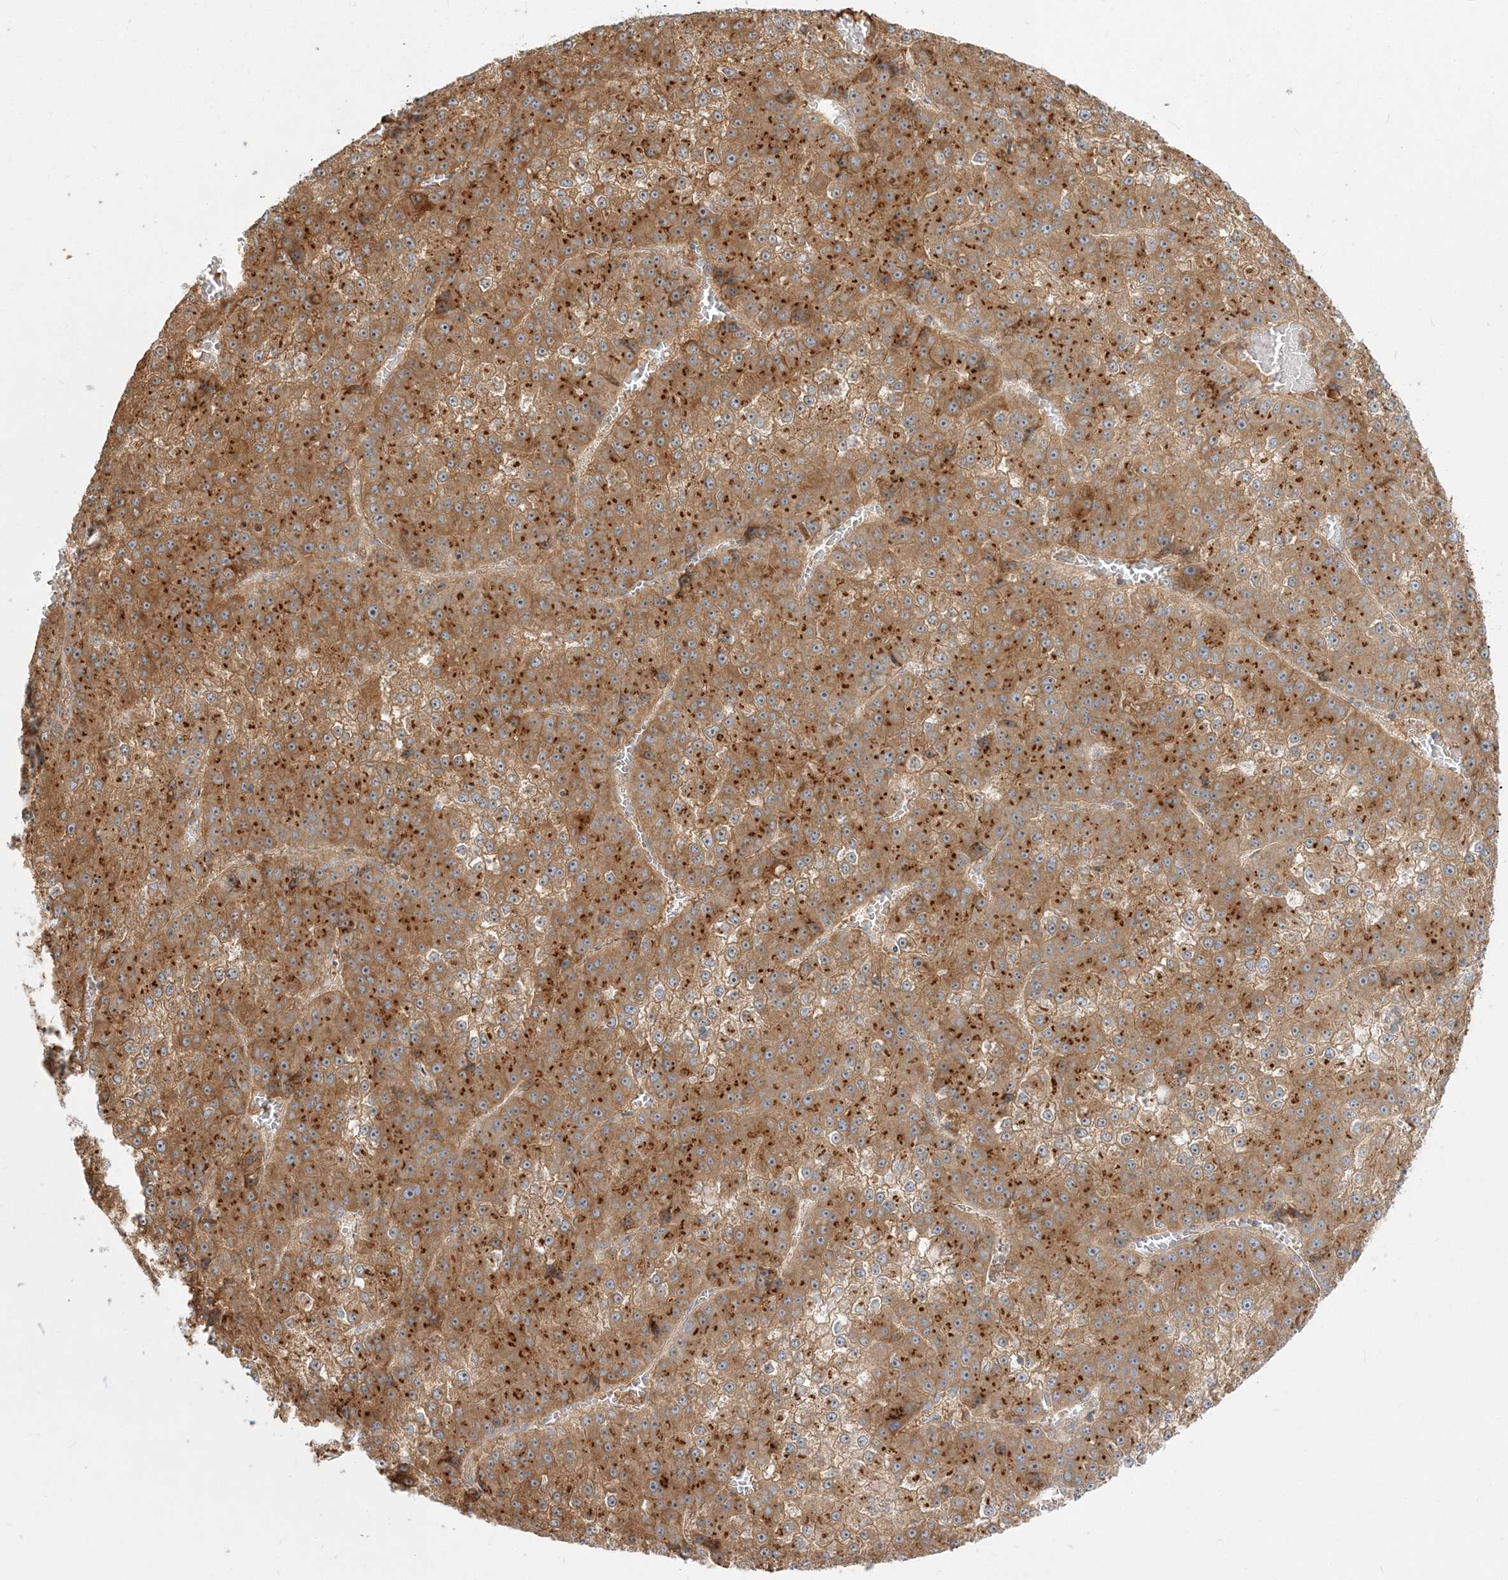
{"staining": {"intensity": "strong", "quantity": ">75%", "location": "cytoplasmic/membranous"}, "tissue": "liver cancer", "cell_type": "Tumor cells", "image_type": "cancer", "snomed": [{"axis": "morphology", "description": "Carcinoma, Hepatocellular, NOS"}, {"axis": "topography", "description": "Liver"}], "caption": "IHC staining of hepatocellular carcinoma (liver), which shows high levels of strong cytoplasmic/membranous expression in about >75% of tumor cells indicating strong cytoplasmic/membranous protein staining. The staining was performed using DAB (3,3'-diaminobenzidine) (brown) for protein detection and nuclei were counterstained in hematoxylin (blue).", "gene": "AP1AR", "patient": {"sex": "female", "age": 73}}